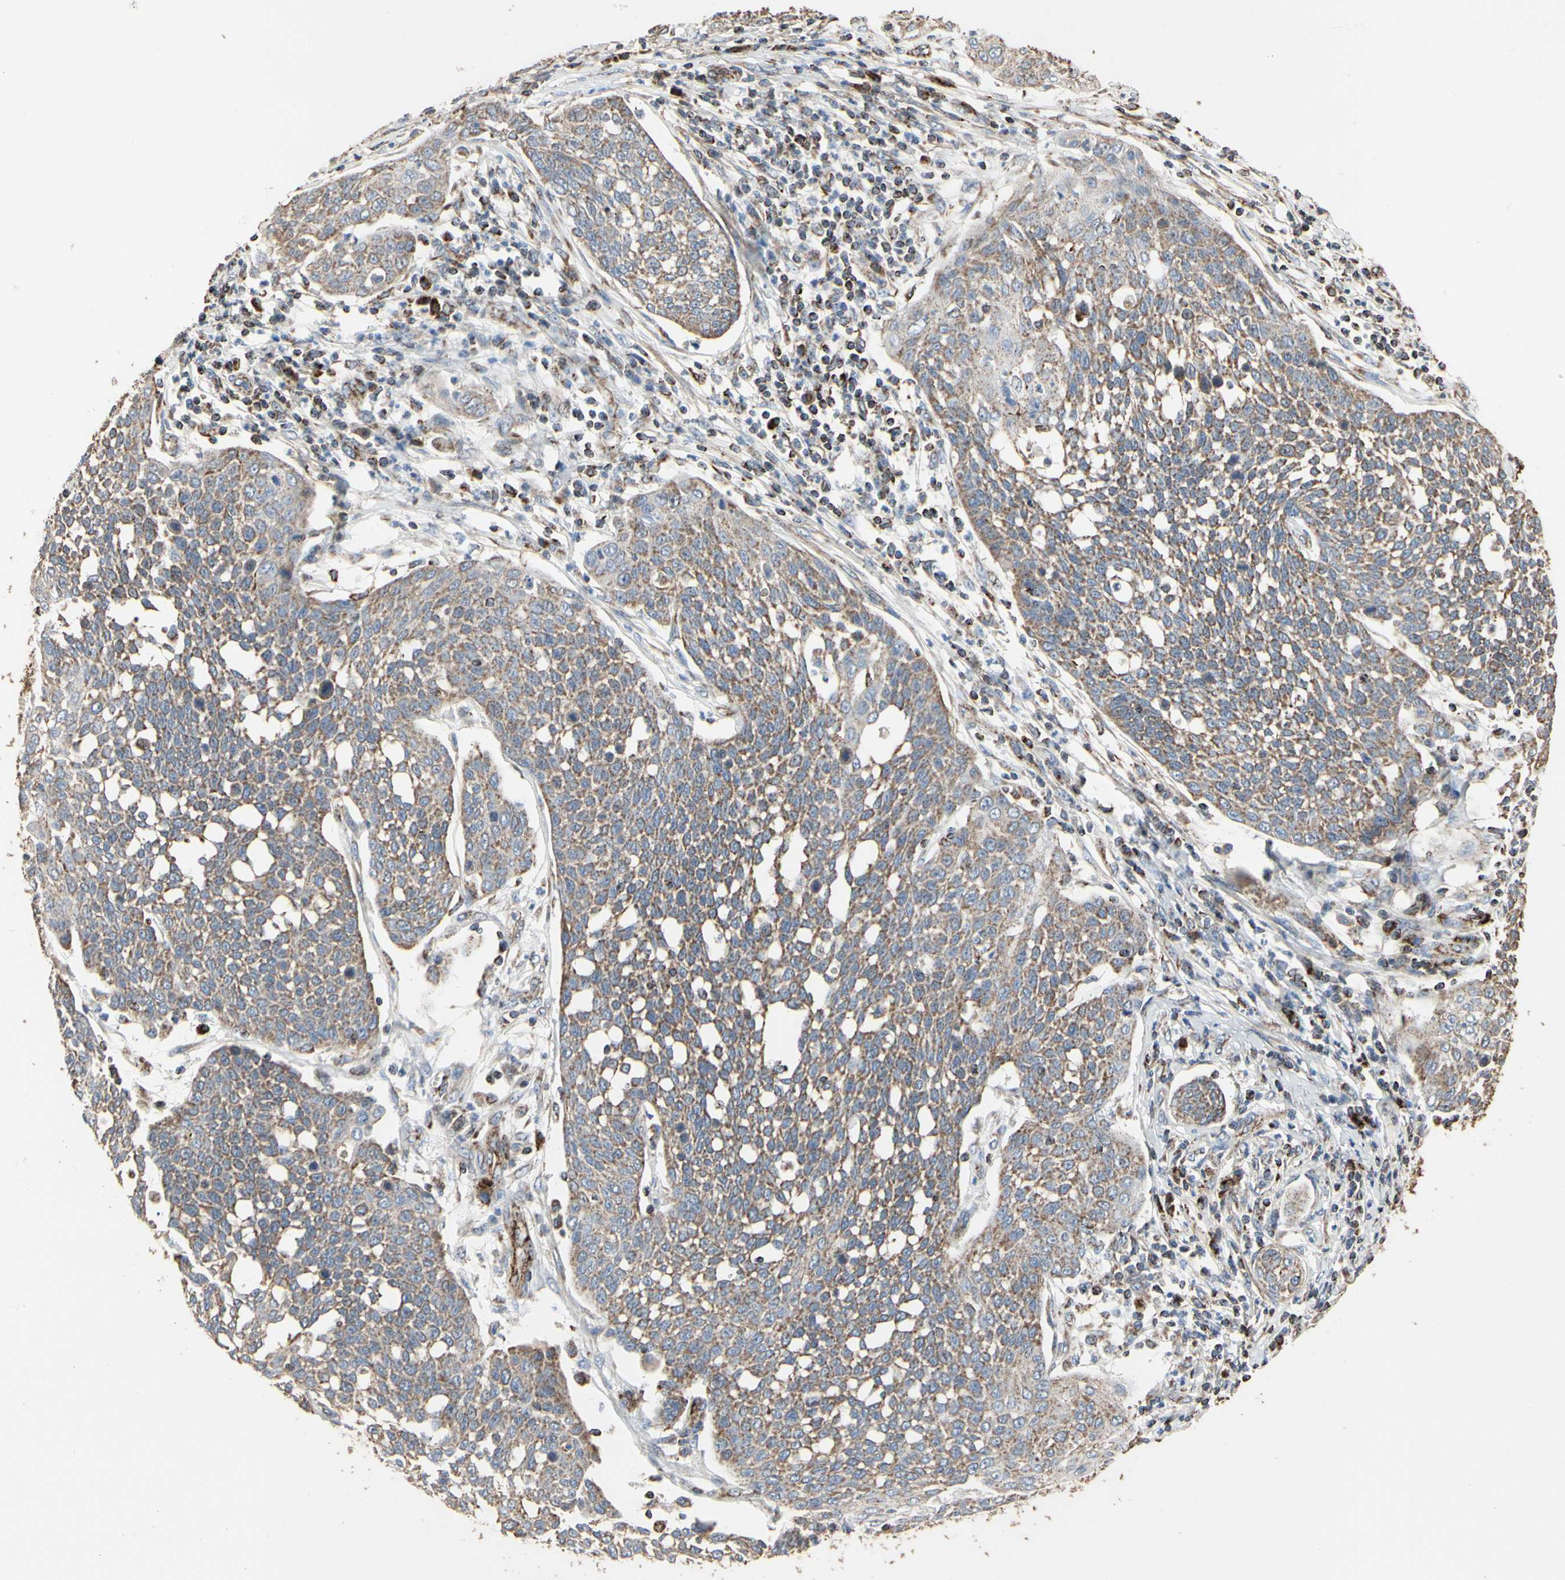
{"staining": {"intensity": "weak", "quantity": "25%-75%", "location": "cytoplasmic/membranous"}, "tissue": "cervical cancer", "cell_type": "Tumor cells", "image_type": "cancer", "snomed": [{"axis": "morphology", "description": "Squamous cell carcinoma, NOS"}, {"axis": "topography", "description": "Cervix"}], "caption": "The immunohistochemical stain shows weak cytoplasmic/membranous expression in tumor cells of cervical cancer (squamous cell carcinoma) tissue. (DAB IHC with brightfield microscopy, high magnification).", "gene": "TUBA1A", "patient": {"sex": "female", "age": 34}}